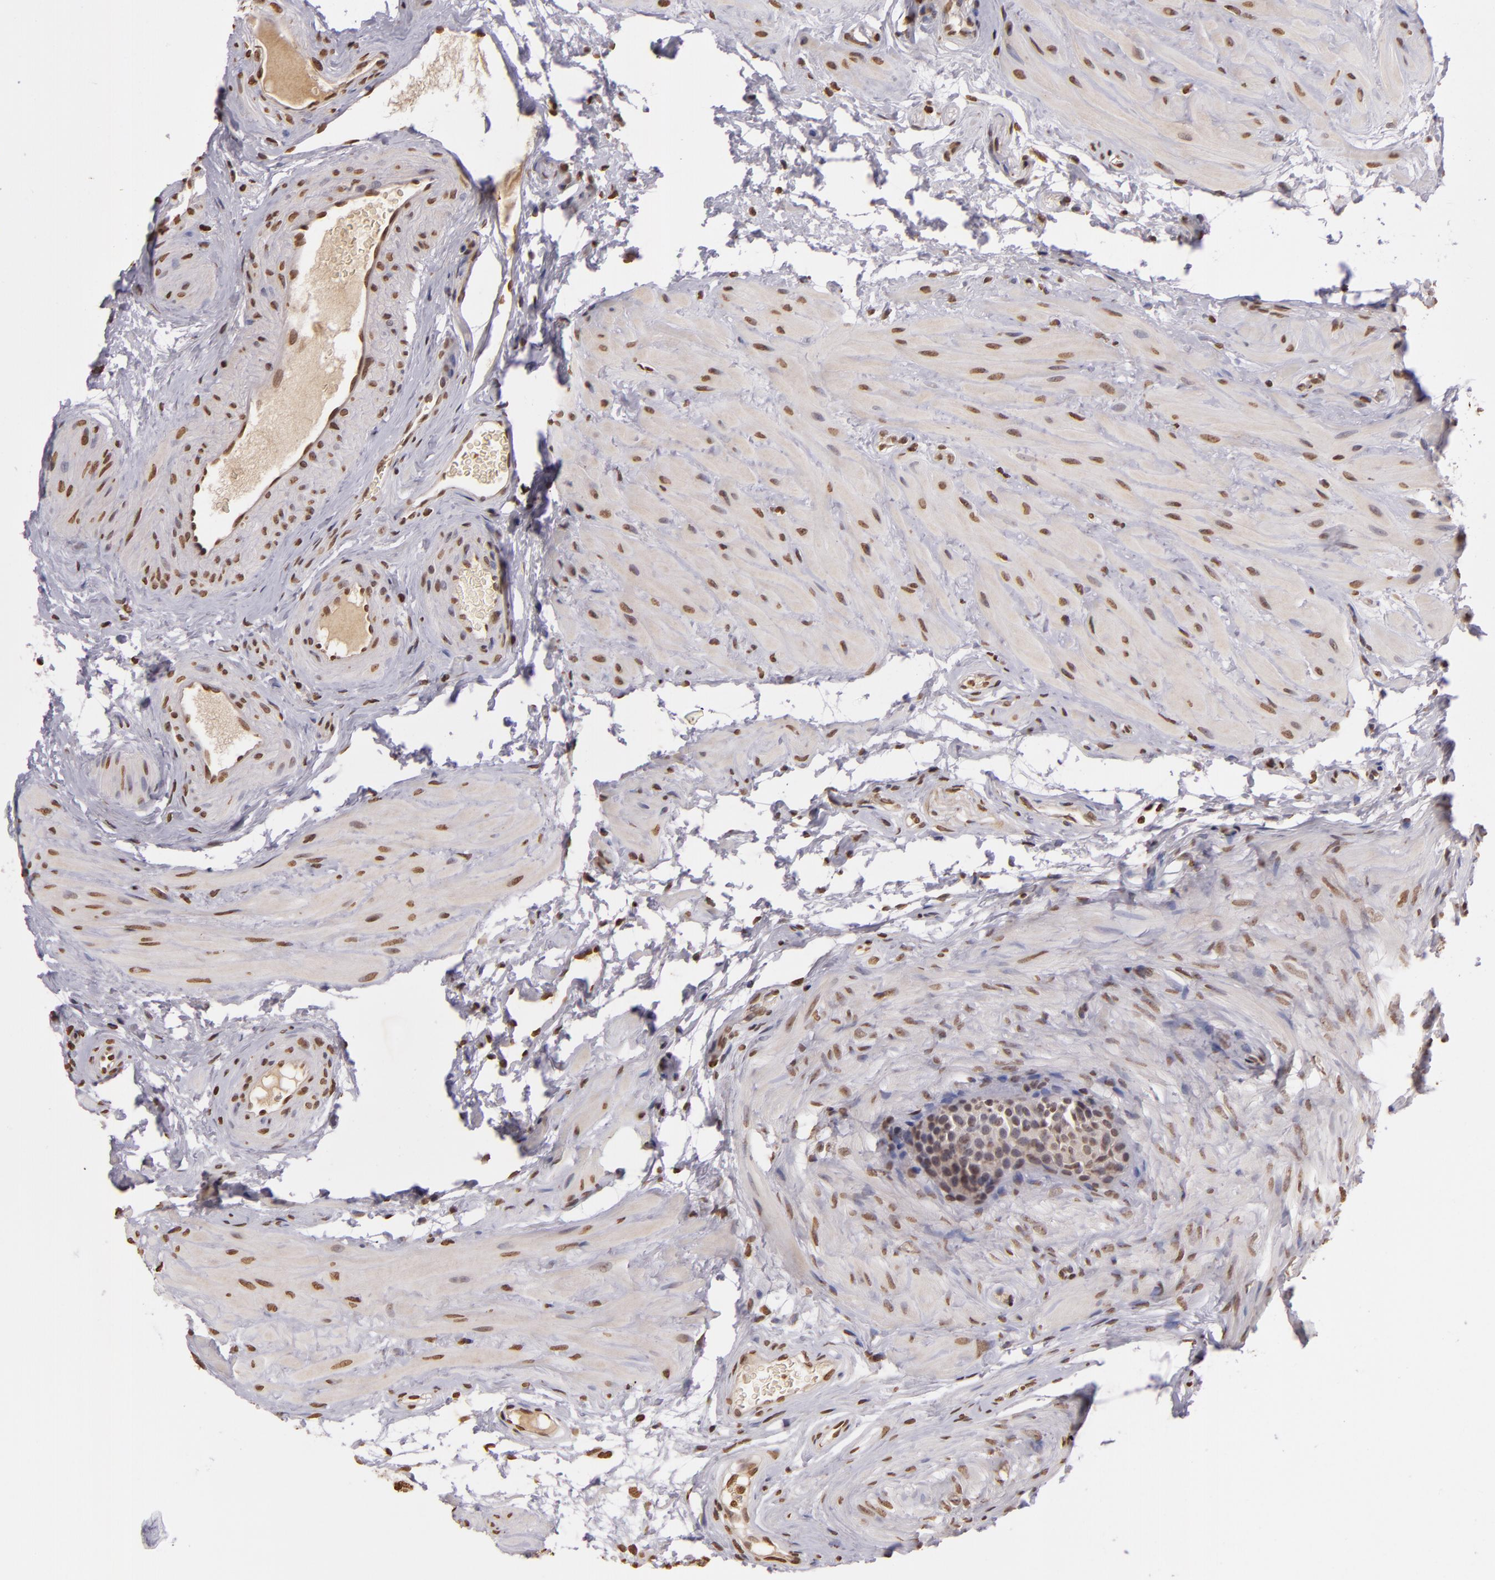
{"staining": {"intensity": "moderate", "quantity": ">75%", "location": "nuclear"}, "tissue": "epididymis", "cell_type": "Glandular cells", "image_type": "normal", "snomed": [{"axis": "morphology", "description": "Normal tissue, NOS"}, {"axis": "topography", "description": "Testis"}, {"axis": "topography", "description": "Epididymis"}], "caption": "Protein staining of normal epididymis reveals moderate nuclear expression in approximately >75% of glandular cells.", "gene": "THRB", "patient": {"sex": "male", "age": 36}}